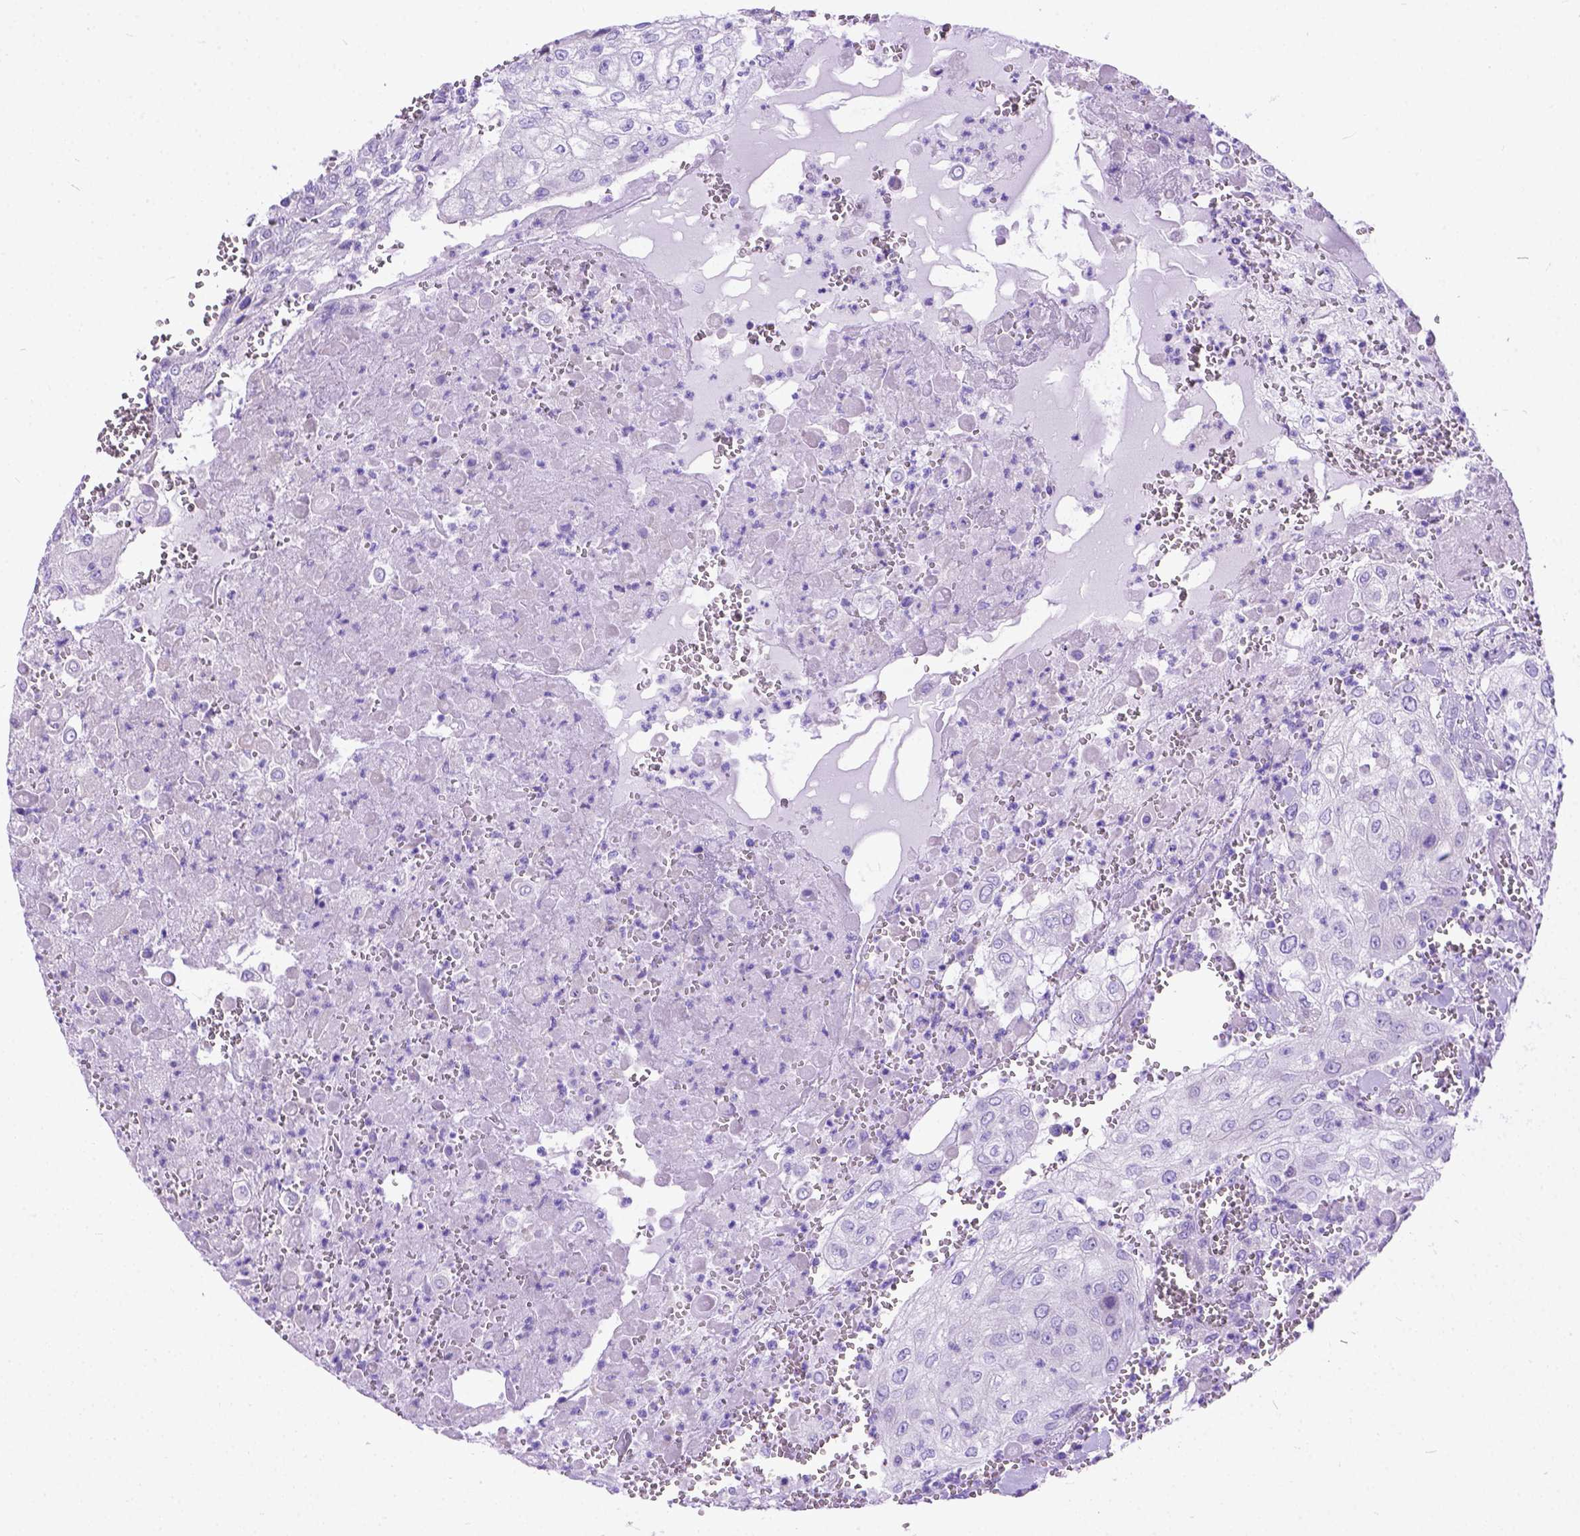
{"staining": {"intensity": "negative", "quantity": "none", "location": "none"}, "tissue": "urothelial cancer", "cell_type": "Tumor cells", "image_type": "cancer", "snomed": [{"axis": "morphology", "description": "Urothelial carcinoma, High grade"}, {"axis": "topography", "description": "Urinary bladder"}], "caption": "Image shows no significant protein expression in tumor cells of urothelial cancer.", "gene": "ODAD3", "patient": {"sex": "male", "age": 62}}